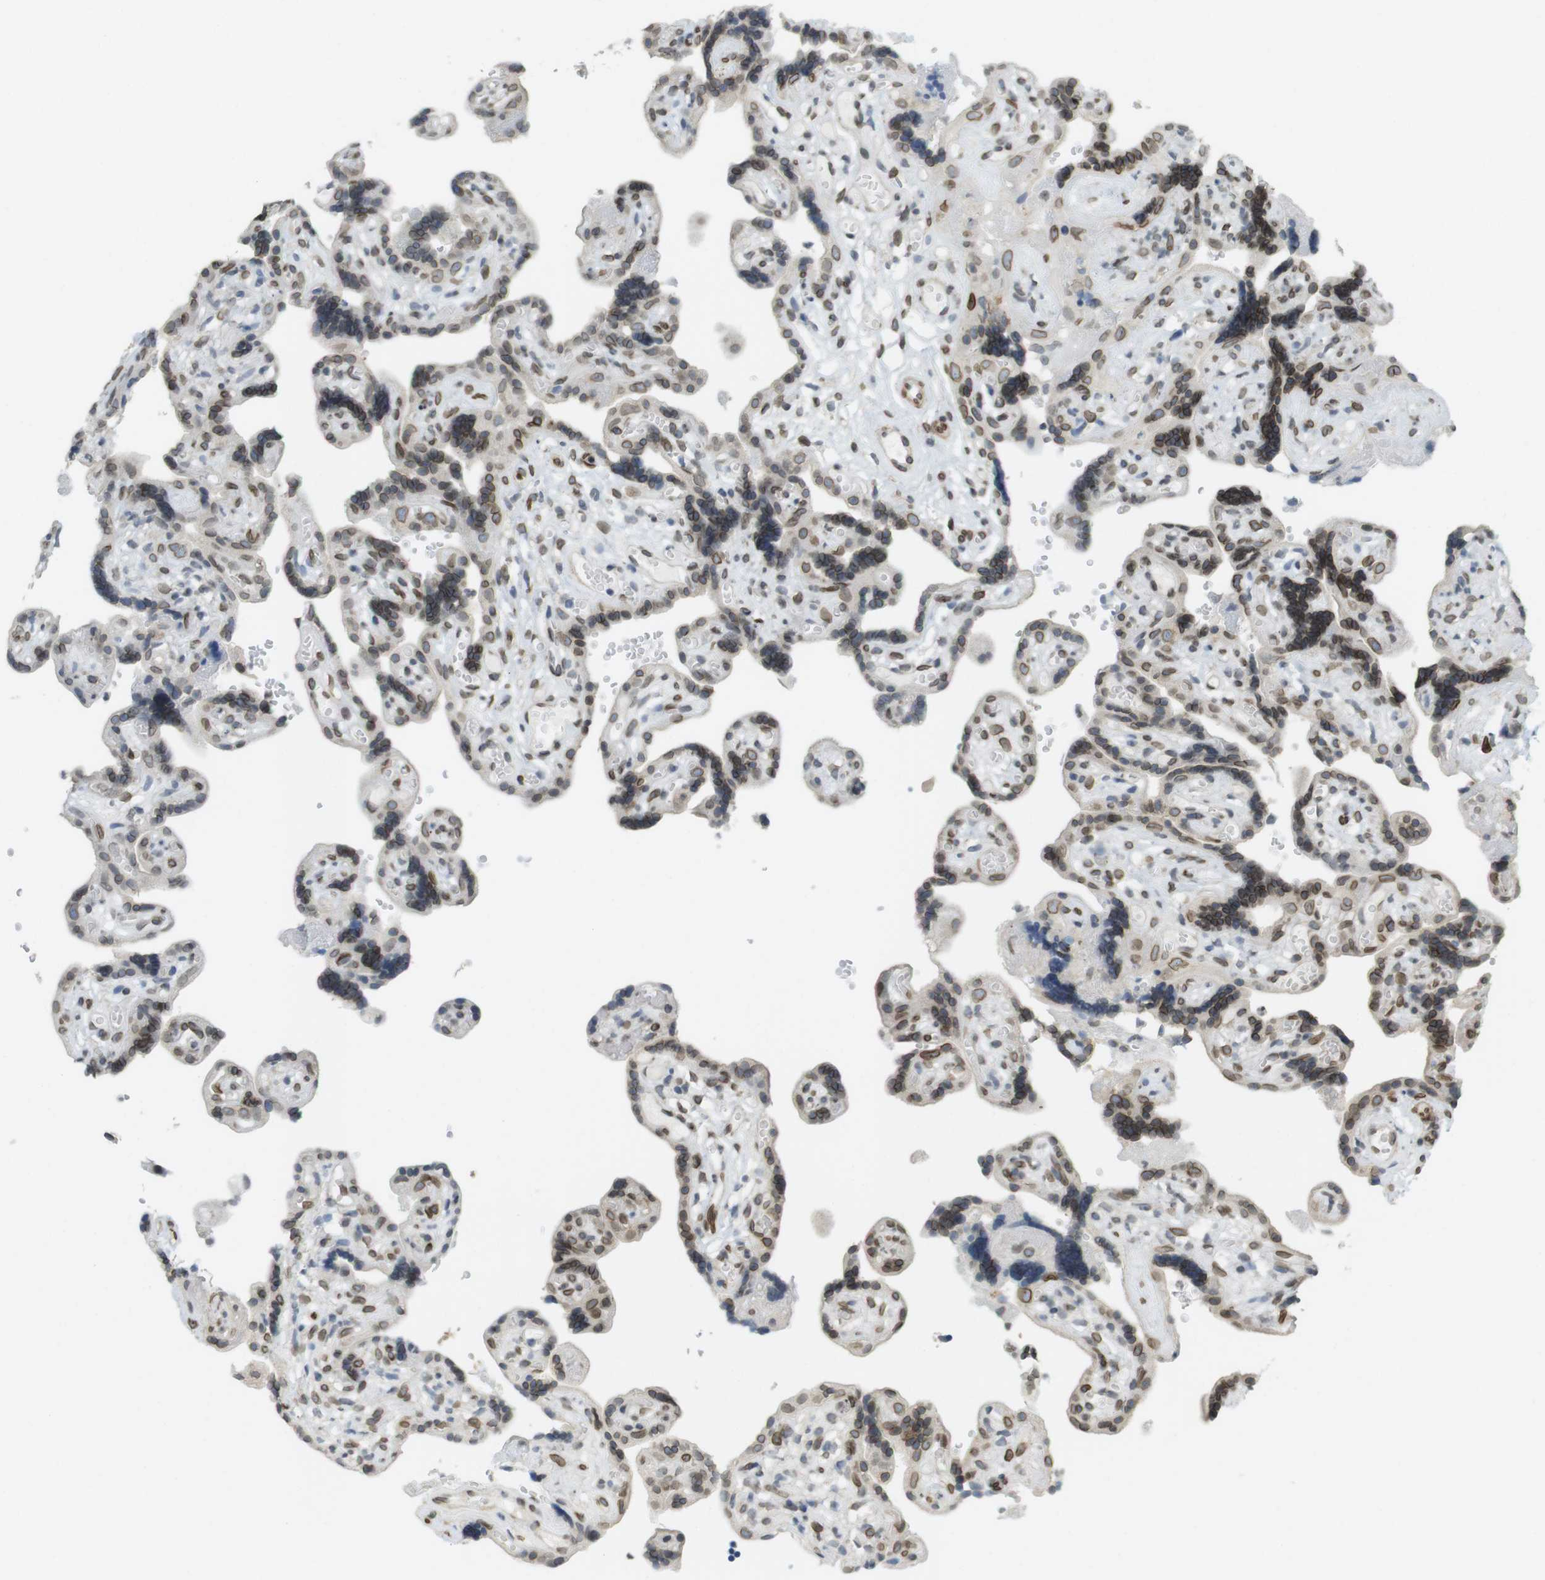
{"staining": {"intensity": "moderate", "quantity": "25%-75%", "location": "cytoplasmic/membranous,nuclear"}, "tissue": "placenta", "cell_type": "Decidual cells", "image_type": "normal", "snomed": [{"axis": "morphology", "description": "Normal tissue, NOS"}, {"axis": "topography", "description": "Placenta"}], "caption": "Immunohistochemical staining of normal human placenta displays medium levels of moderate cytoplasmic/membranous,nuclear positivity in approximately 25%-75% of decidual cells. The protein is shown in brown color, while the nuclei are stained blue.", "gene": "ARL6IP6", "patient": {"sex": "female", "age": 30}}